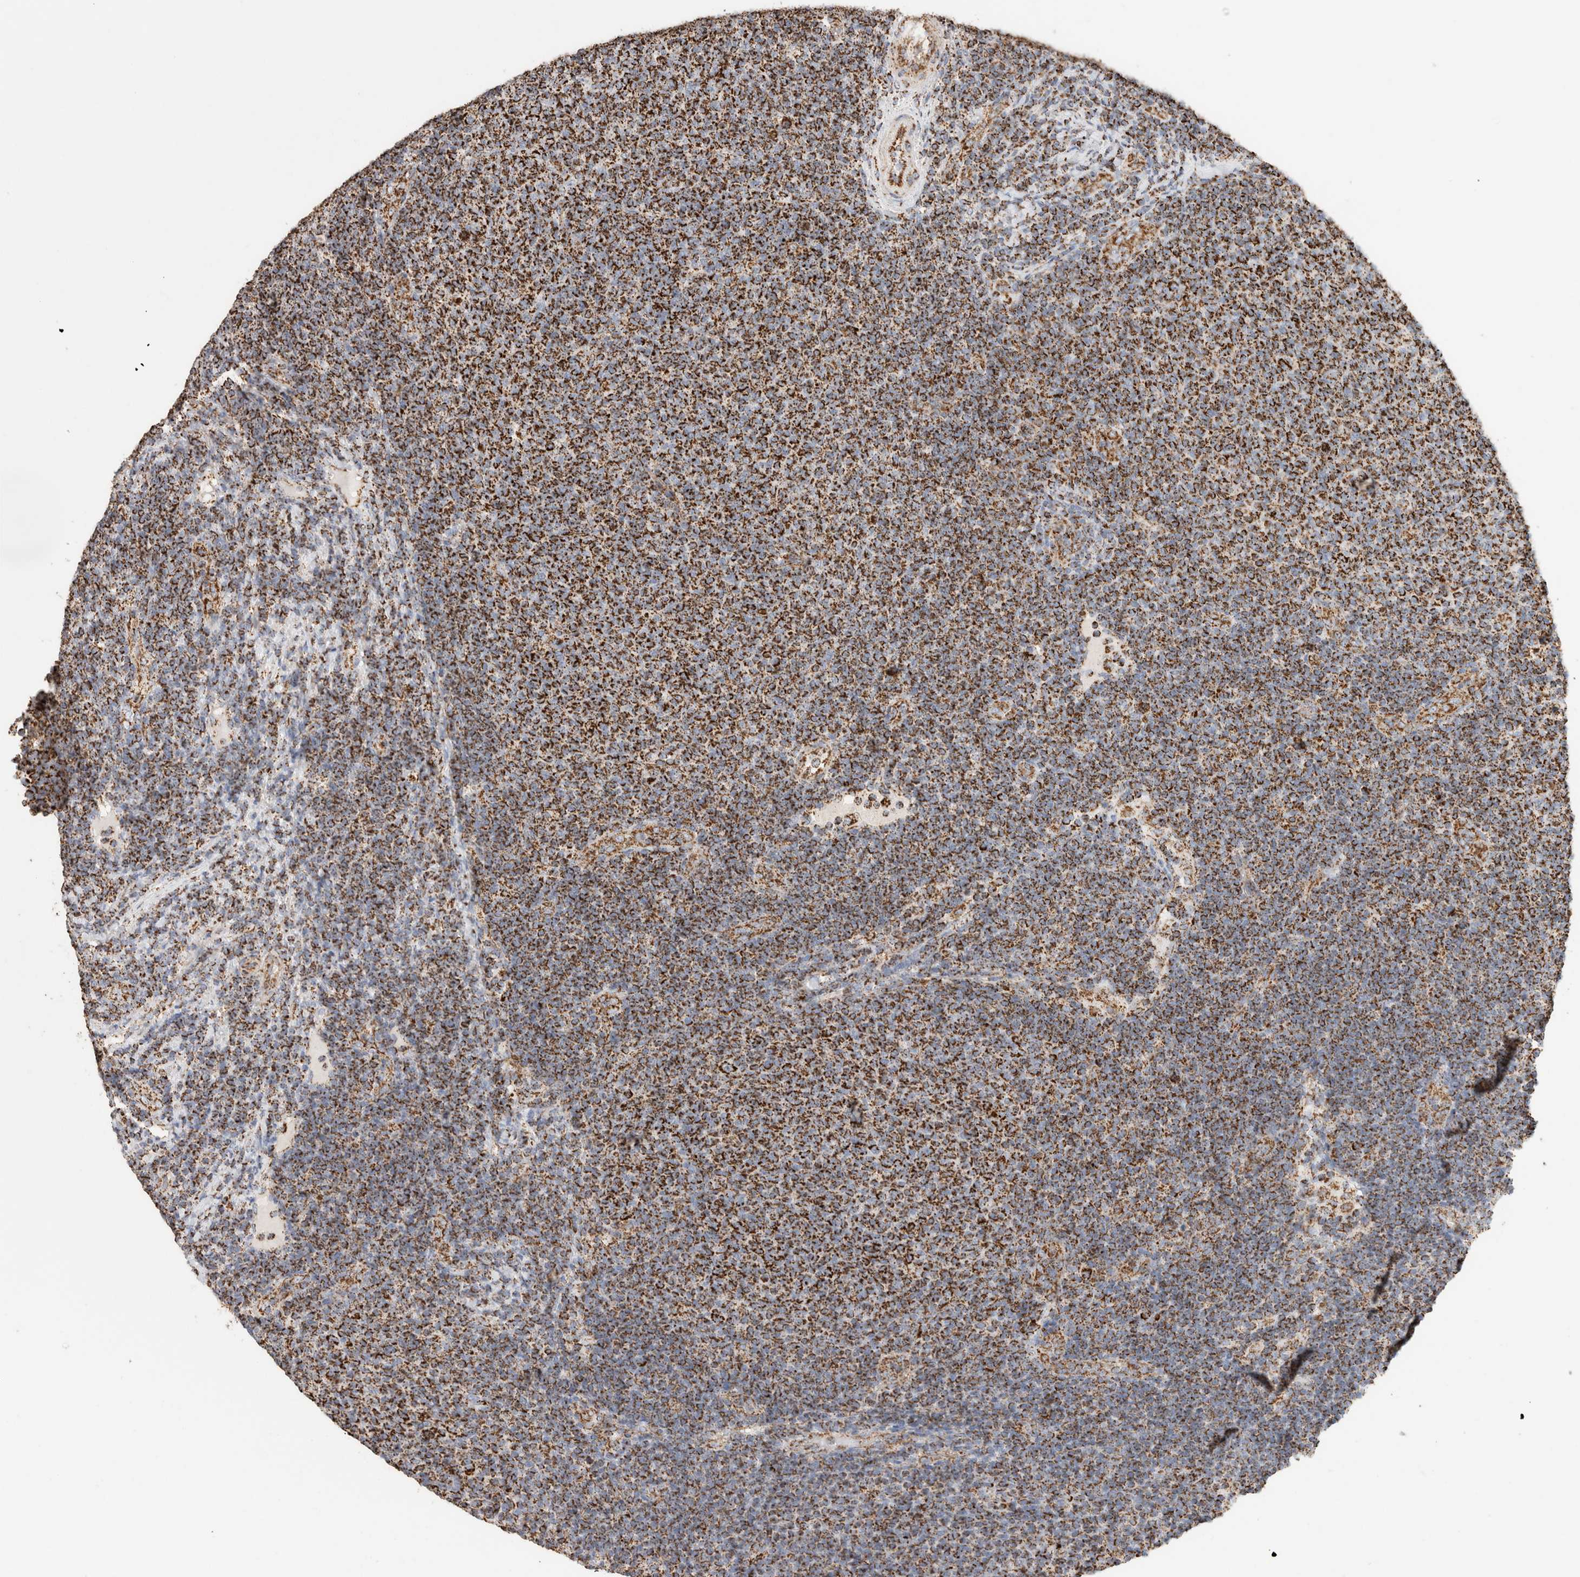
{"staining": {"intensity": "strong", "quantity": ">75%", "location": "cytoplasmic/membranous"}, "tissue": "lymphoma", "cell_type": "Tumor cells", "image_type": "cancer", "snomed": [{"axis": "morphology", "description": "Malignant lymphoma, non-Hodgkin's type, Low grade"}, {"axis": "topography", "description": "Lymph node"}], "caption": "DAB immunohistochemical staining of human low-grade malignant lymphoma, non-Hodgkin's type shows strong cytoplasmic/membranous protein staining in about >75% of tumor cells.", "gene": "C1QBP", "patient": {"sex": "male", "age": 66}}